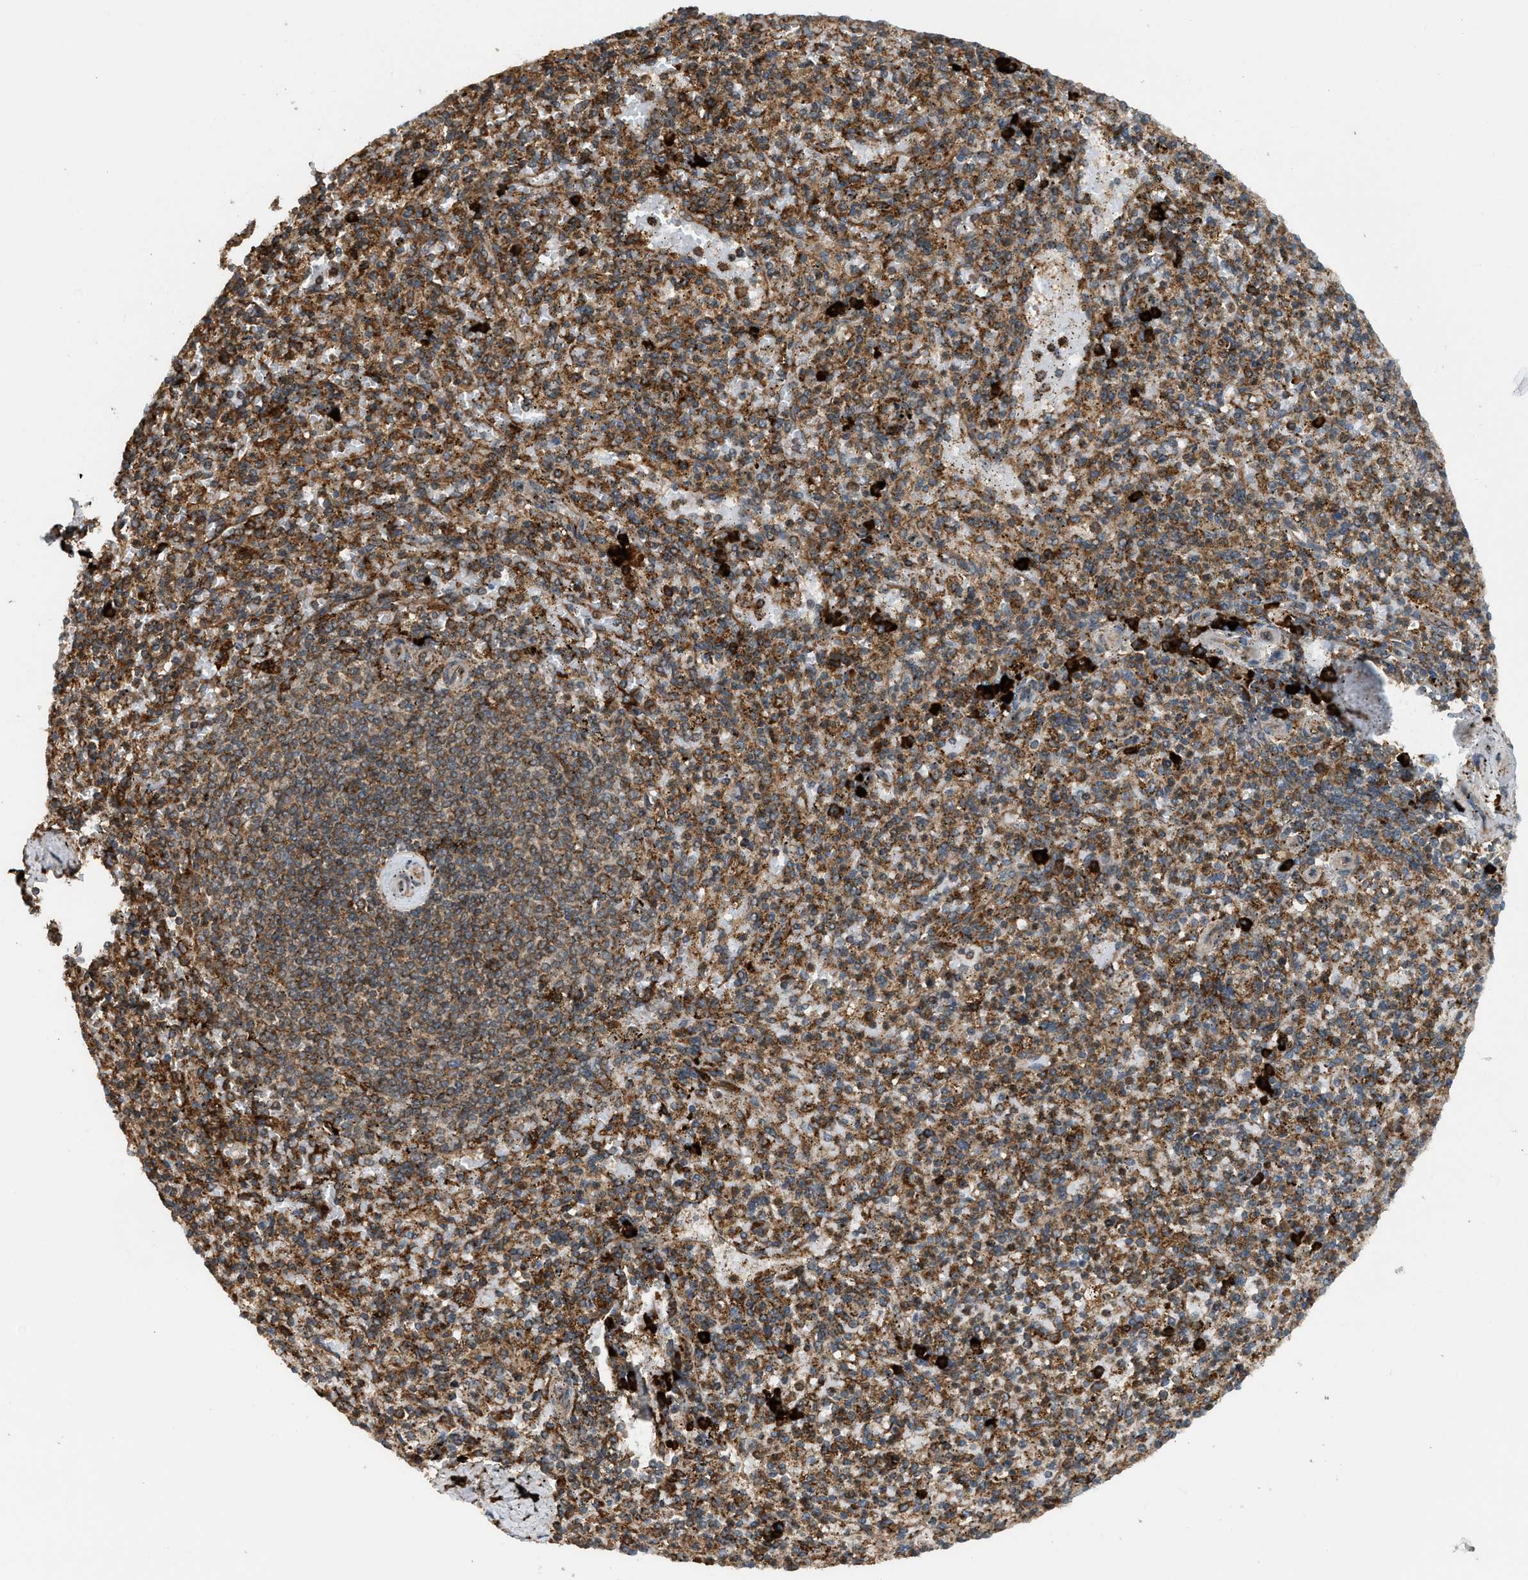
{"staining": {"intensity": "strong", "quantity": ">75%", "location": "cytoplasmic/membranous"}, "tissue": "spleen", "cell_type": "Cells in red pulp", "image_type": "normal", "snomed": [{"axis": "morphology", "description": "Normal tissue, NOS"}, {"axis": "topography", "description": "Spleen"}], "caption": "Spleen stained with IHC shows strong cytoplasmic/membranous expression in approximately >75% of cells in red pulp.", "gene": "BAIAP2L1", "patient": {"sex": "male", "age": 72}}